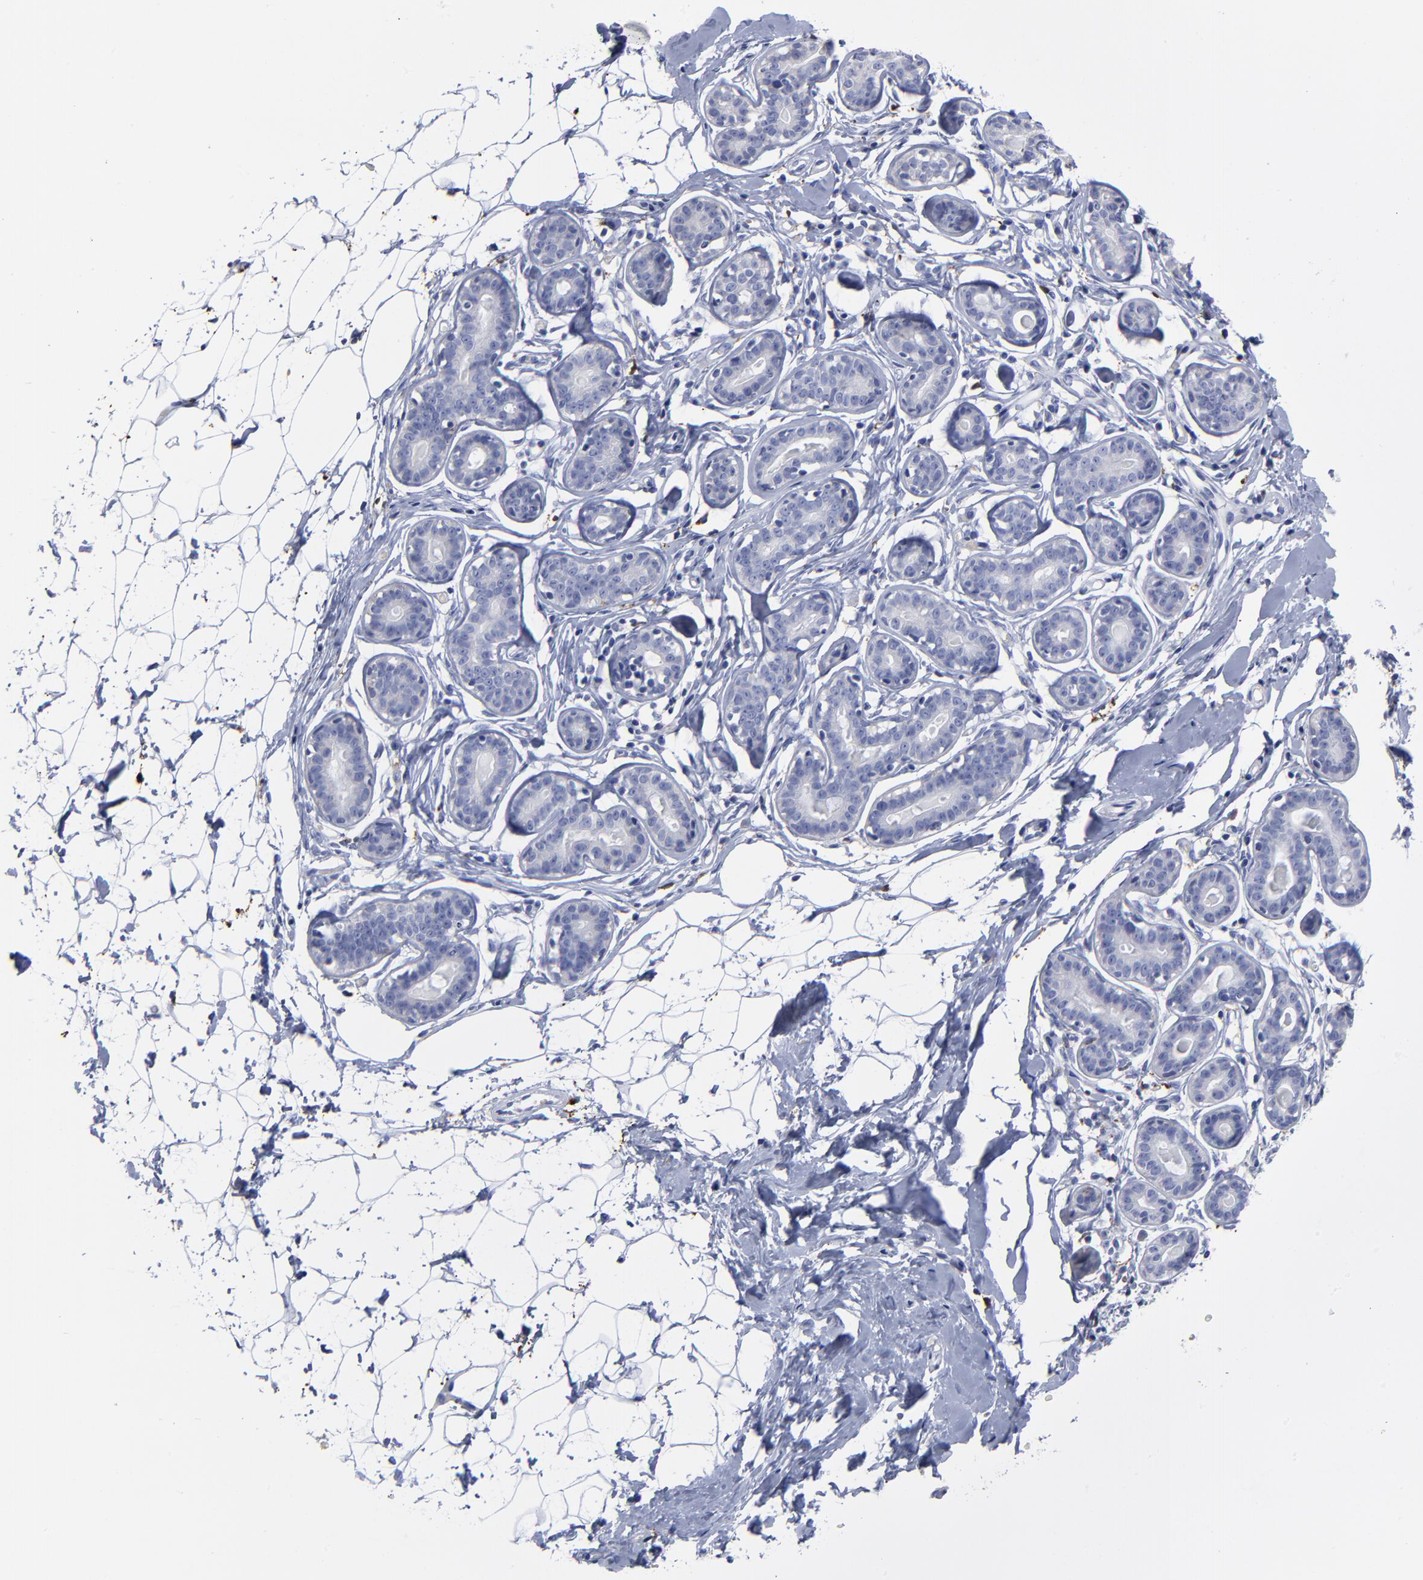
{"staining": {"intensity": "negative", "quantity": "none", "location": "none"}, "tissue": "breast", "cell_type": "Adipocytes", "image_type": "normal", "snomed": [{"axis": "morphology", "description": "Normal tissue, NOS"}, {"axis": "topography", "description": "Breast"}], "caption": "Adipocytes show no significant expression in benign breast. (DAB (3,3'-diaminobenzidine) immunohistochemistry (IHC) visualized using brightfield microscopy, high magnification).", "gene": "PTP4A1", "patient": {"sex": "female", "age": 22}}